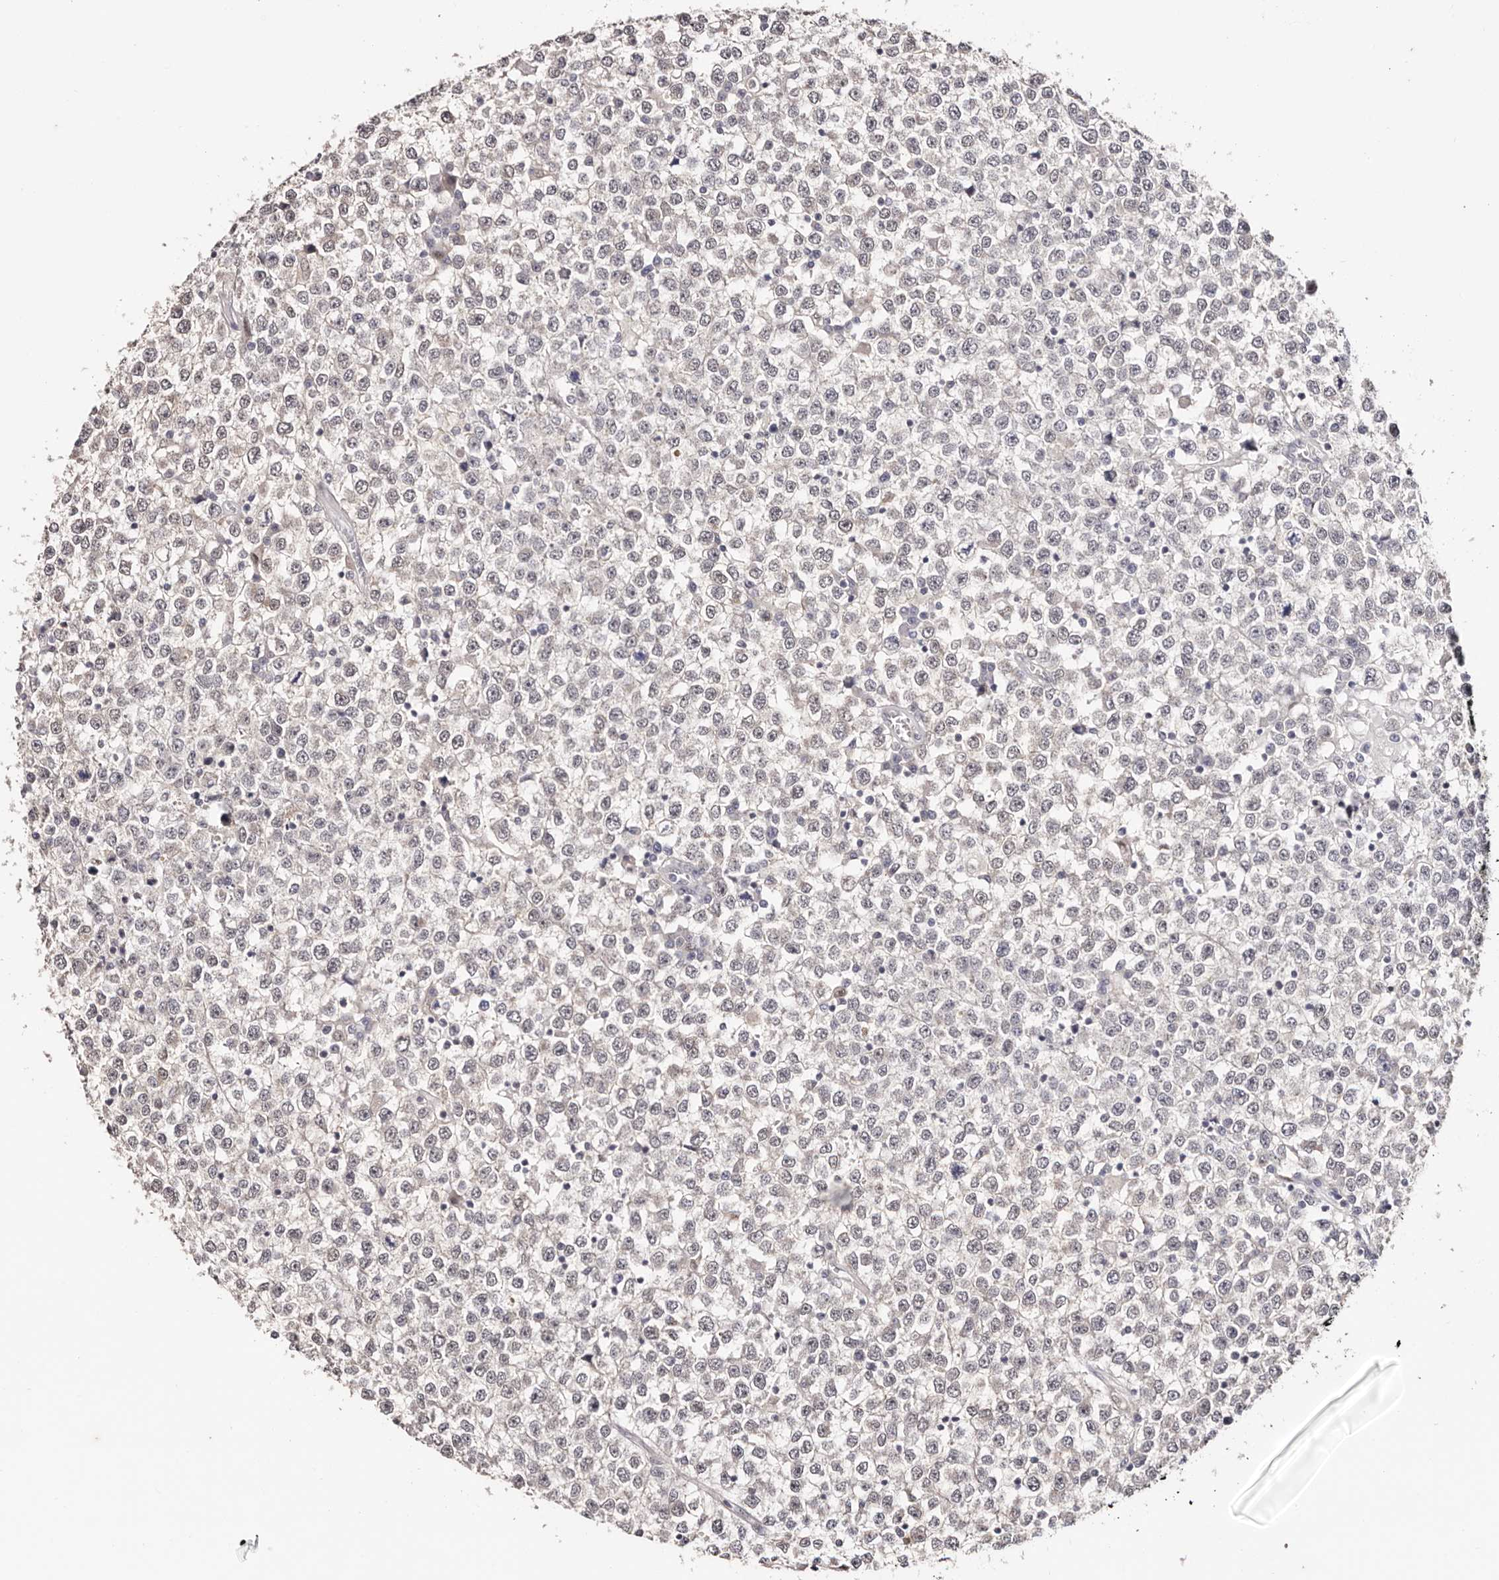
{"staining": {"intensity": "negative", "quantity": "none", "location": "none"}, "tissue": "testis cancer", "cell_type": "Tumor cells", "image_type": "cancer", "snomed": [{"axis": "morphology", "description": "Seminoma, NOS"}, {"axis": "topography", "description": "Testis"}], "caption": "The photomicrograph reveals no significant expression in tumor cells of testis cancer (seminoma).", "gene": "TYW3", "patient": {"sex": "male", "age": 65}}